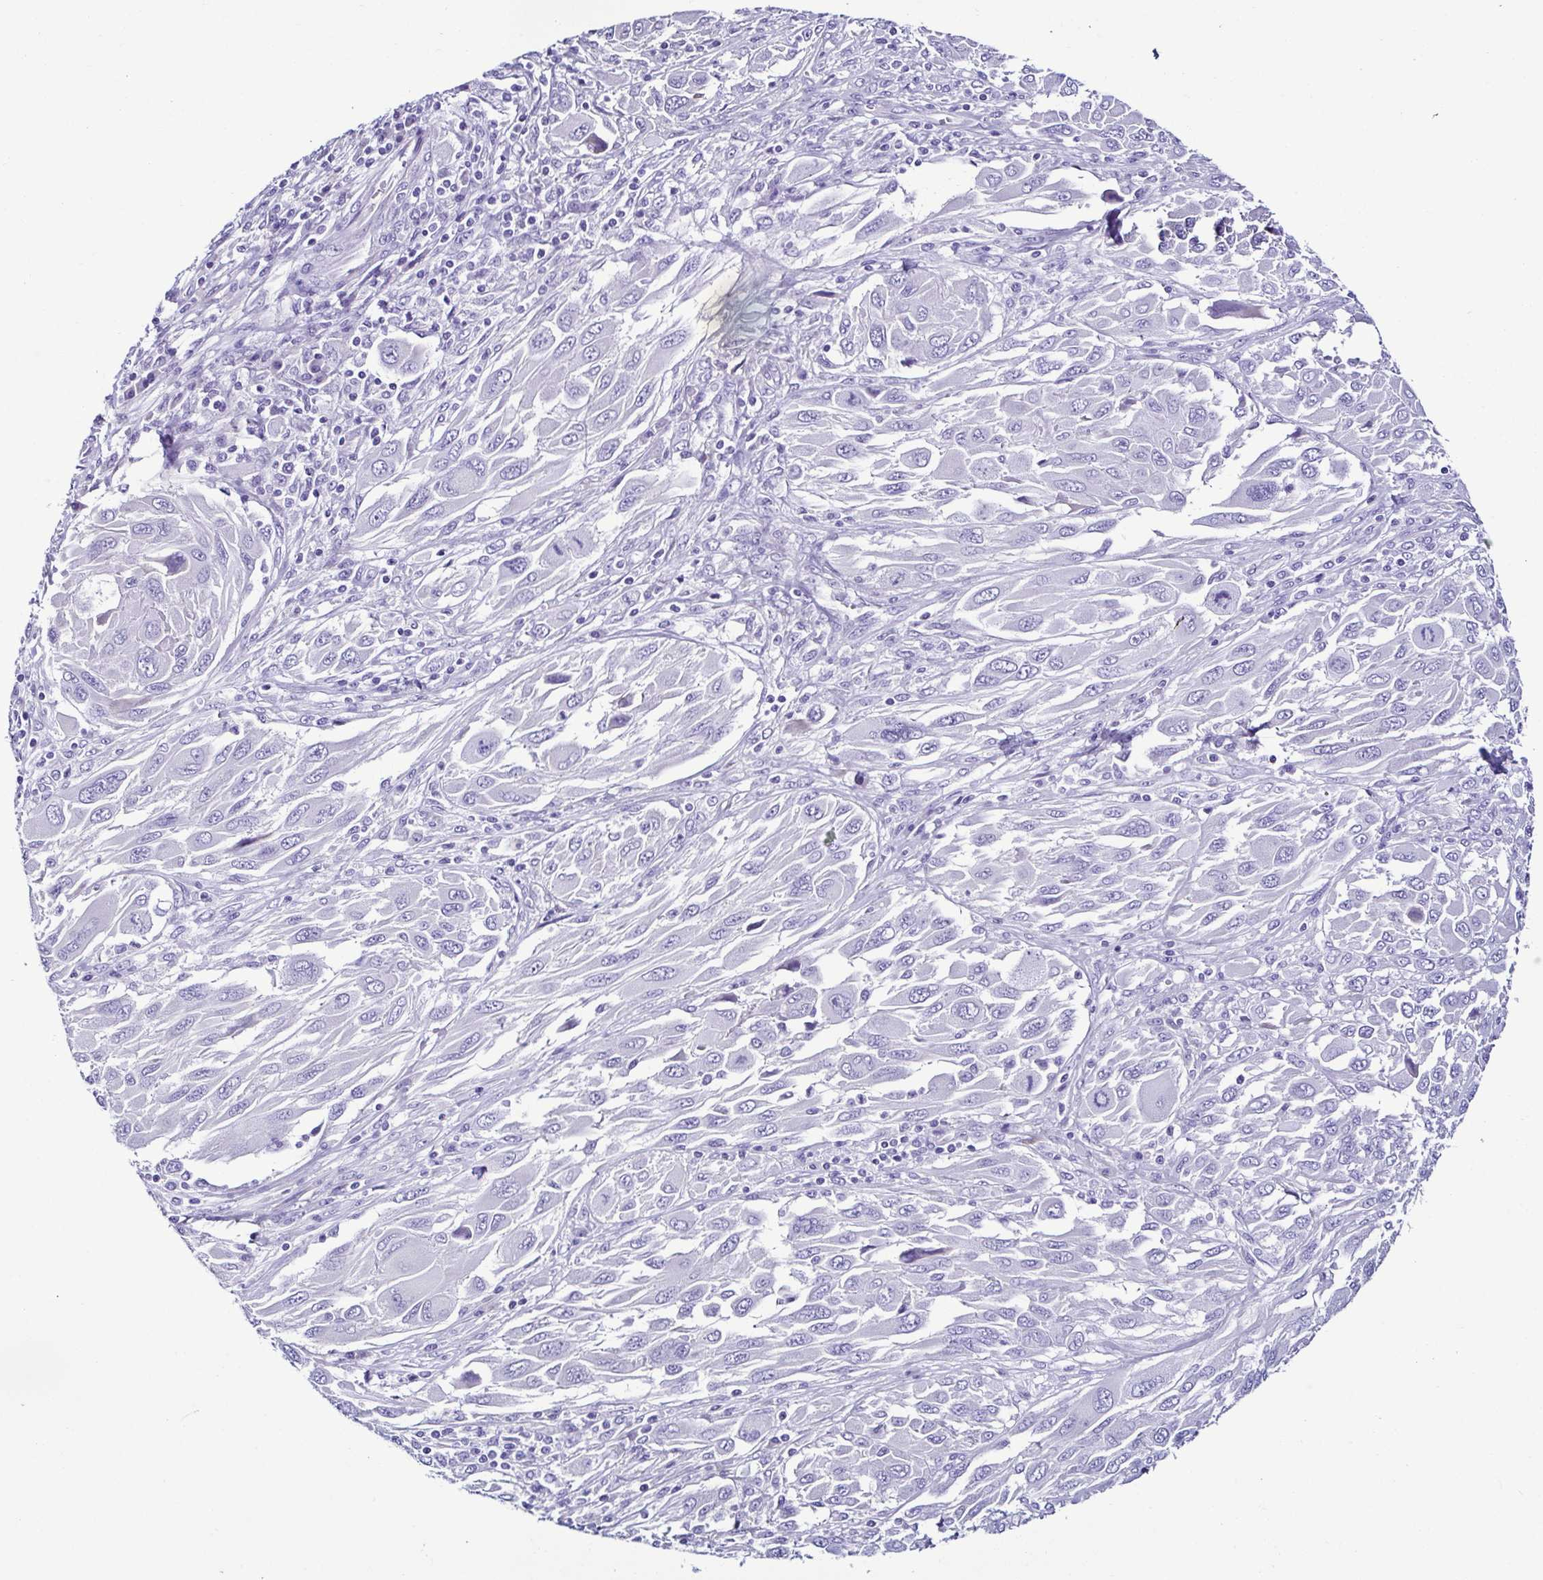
{"staining": {"intensity": "negative", "quantity": "none", "location": "none"}, "tissue": "melanoma", "cell_type": "Tumor cells", "image_type": "cancer", "snomed": [{"axis": "morphology", "description": "Malignant melanoma, NOS"}, {"axis": "topography", "description": "Skin"}], "caption": "A micrograph of human malignant melanoma is negative for staining in tumor cells.", "gene": "SRL", "patient": {"sex": "female", "age": 91}}